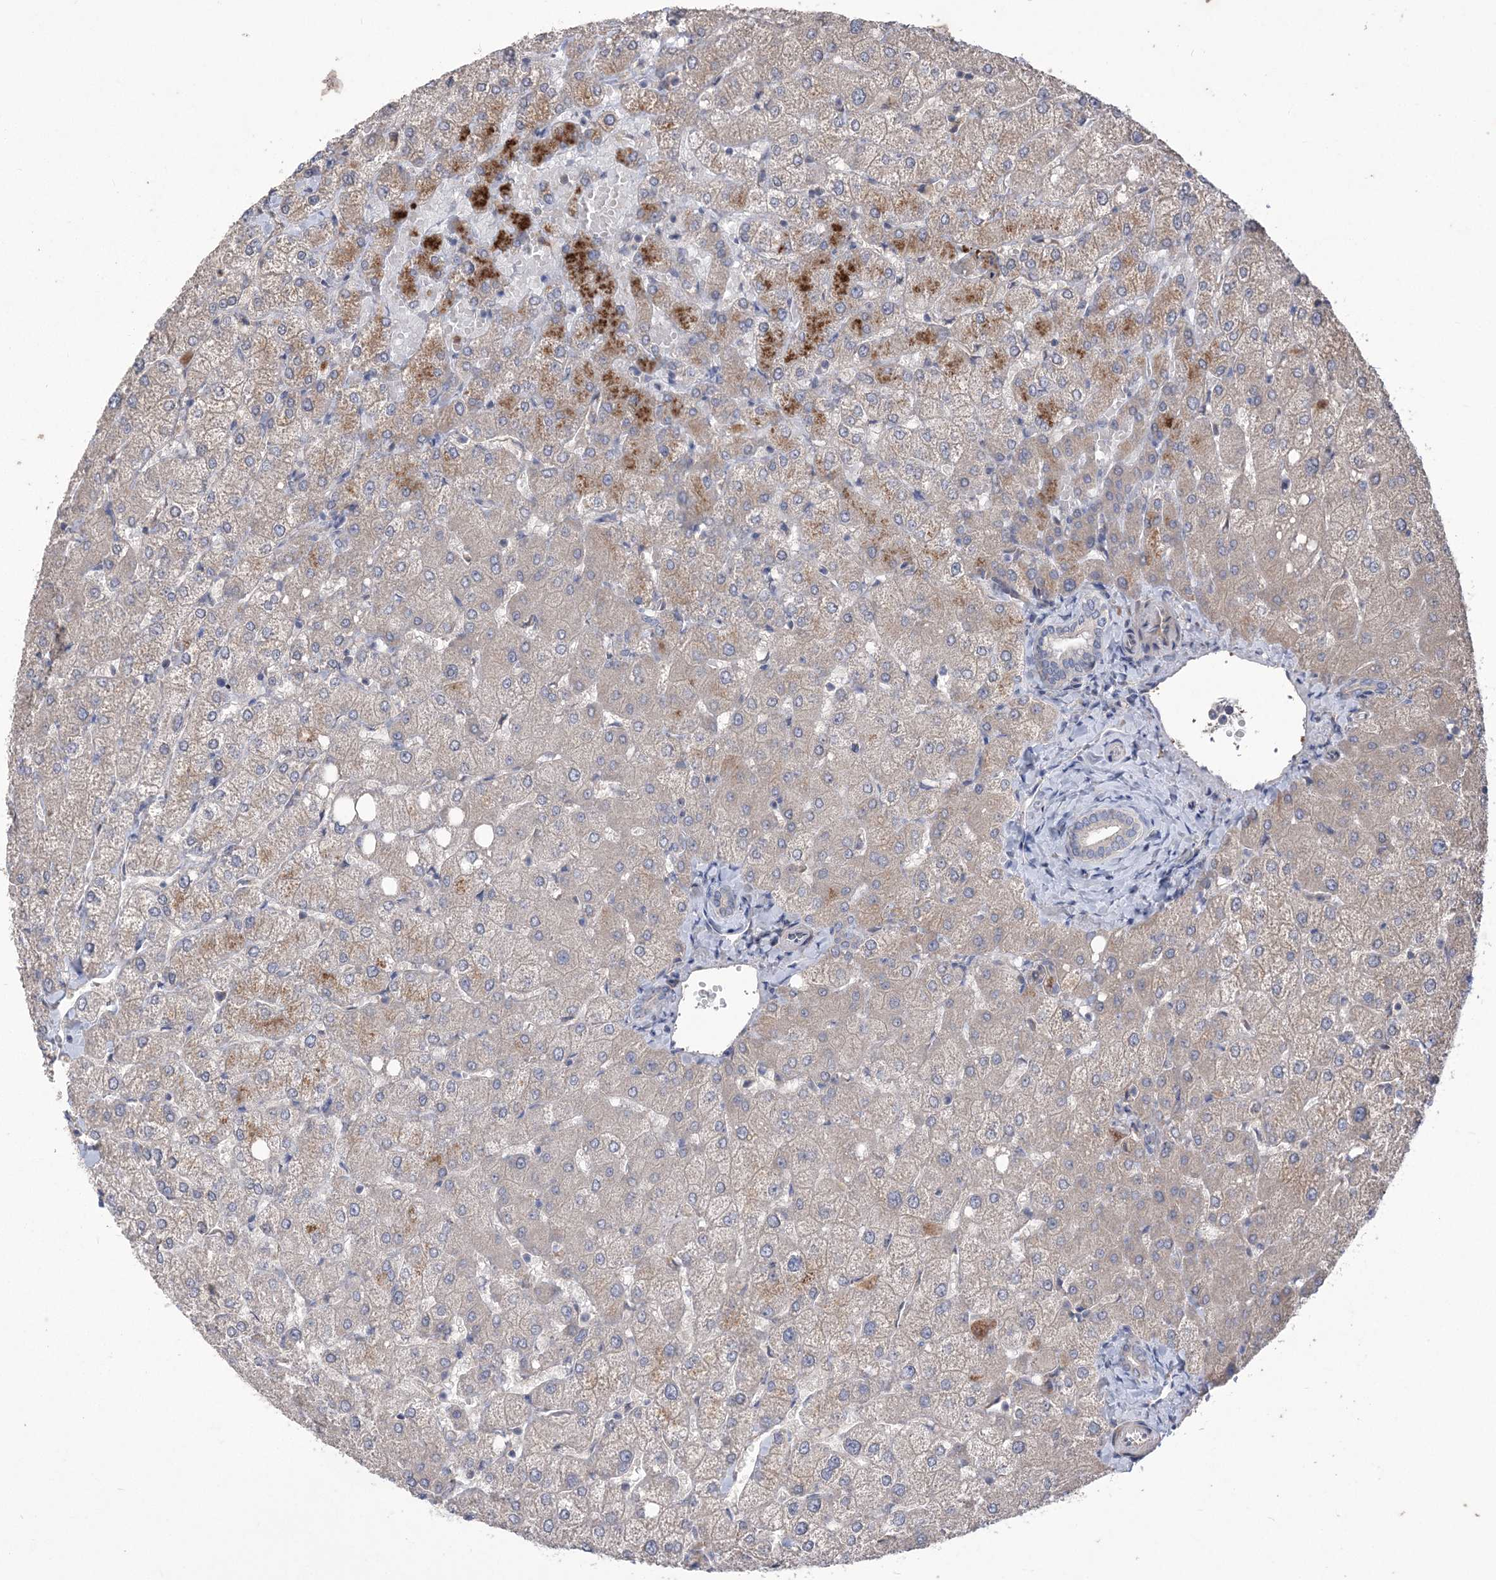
{"staining": {"intensity": "negative", "quantity": "none", "location": "none"}, "tissue": "liver", "cell_type": "Cholangiocytes", "image_type": "normal", "snomed": [{"axis": "morphology", "description": "Normal tissue, NOS"}, {"axis": "topography", "description": "Liver"}], "caption": "Immunohistochemistry histopathology image of benign human liver stained for a protein (brown), which demonstrates no staining in cholangiocytes.", "gene": "MTRF1L", "patient": {"sex": "female", "age": 54}}